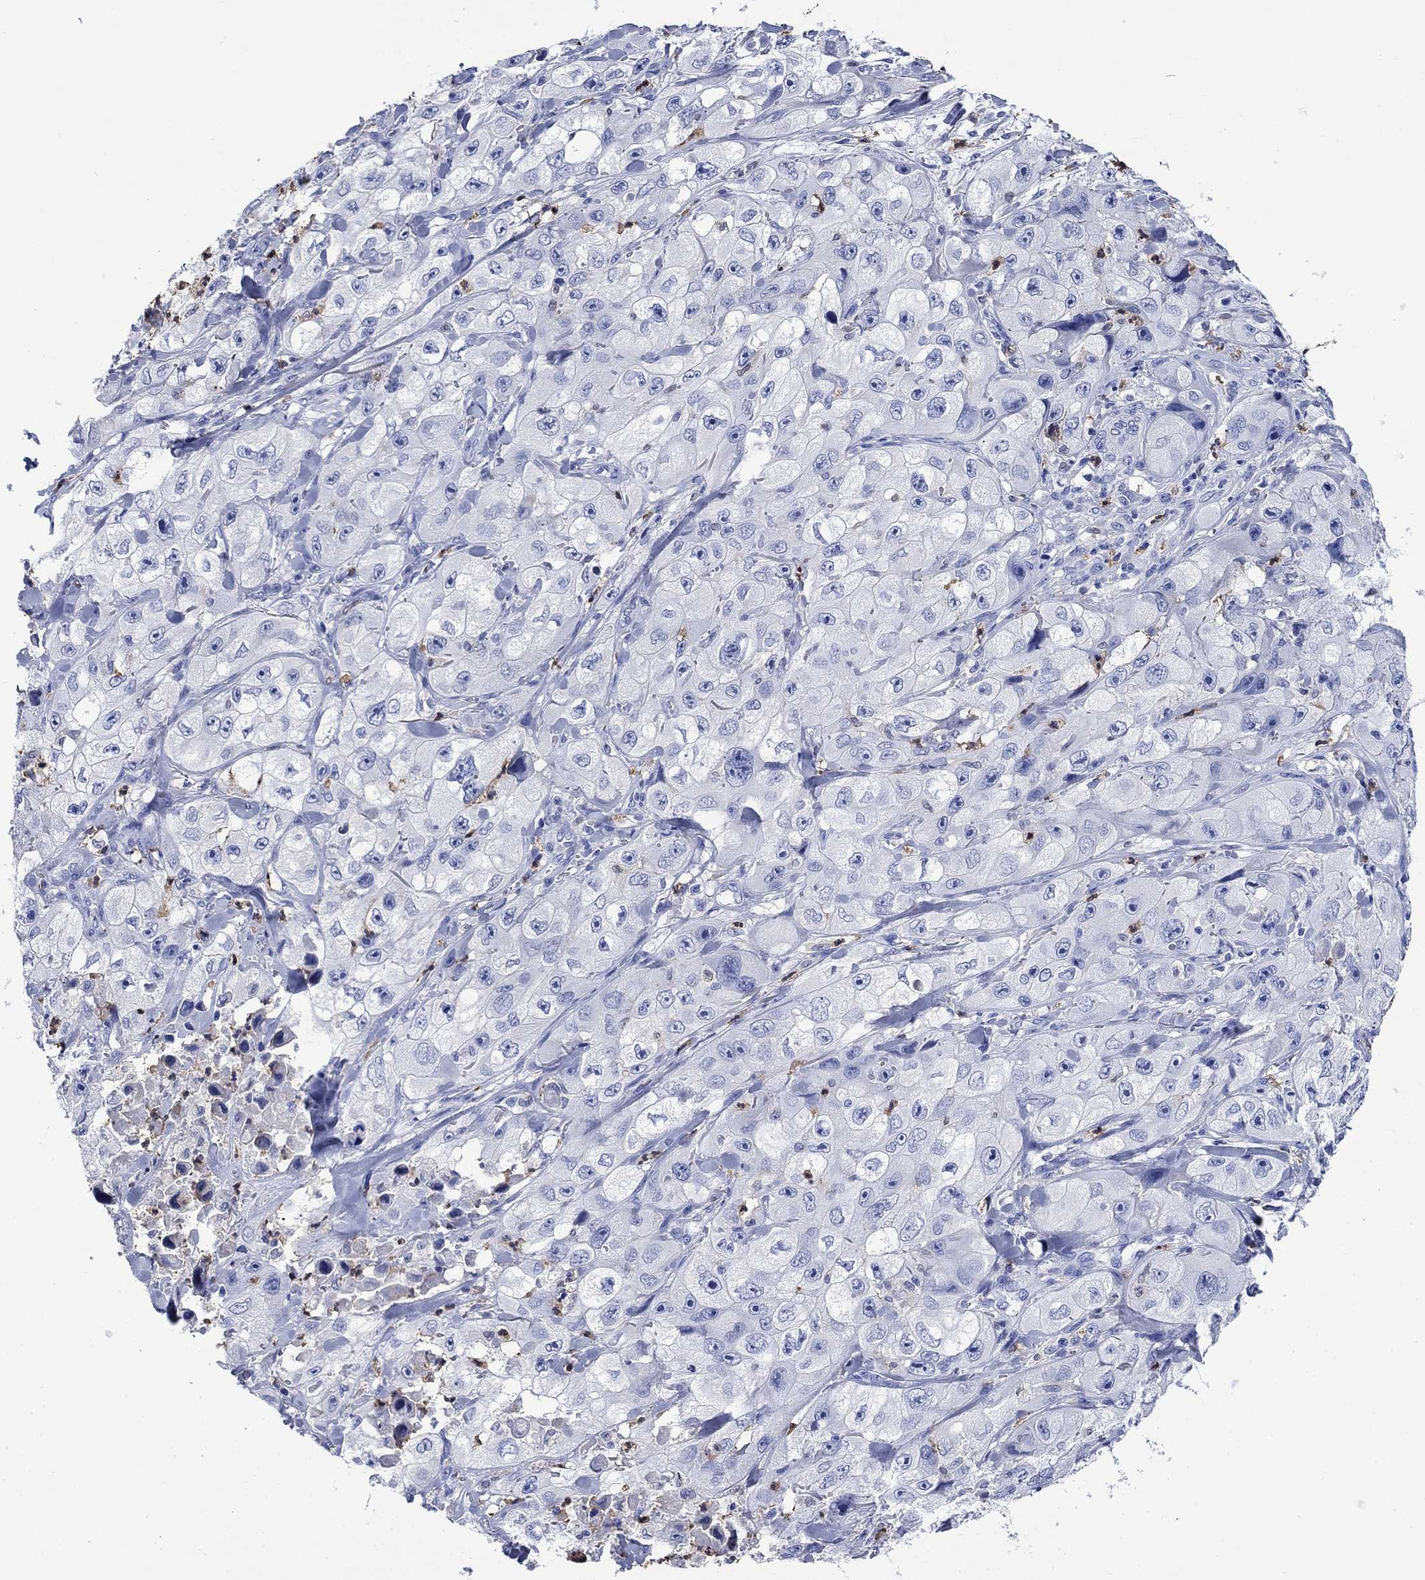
{"staining": {"intensity": "negative", "quantity": "none", "location": "none"}, "tissue": "skin cancer", "cell_type": "Tumor cells", "image_type": "cancer", "snomed": [{"axis": "morphology", "description": "Squamous cell carcinoma, NOS"}, {"axis": "topography", "description": "Skin"}, {"axis": "topography", "description": "Subcutis"}], "caption": "Skin cancer (squamous cell carcinoma) was stained to show a protein in brown. There is no significant staining in tumor cells.", "gene": "TFR2", "patient": {"sex": "male", "age": 73}}